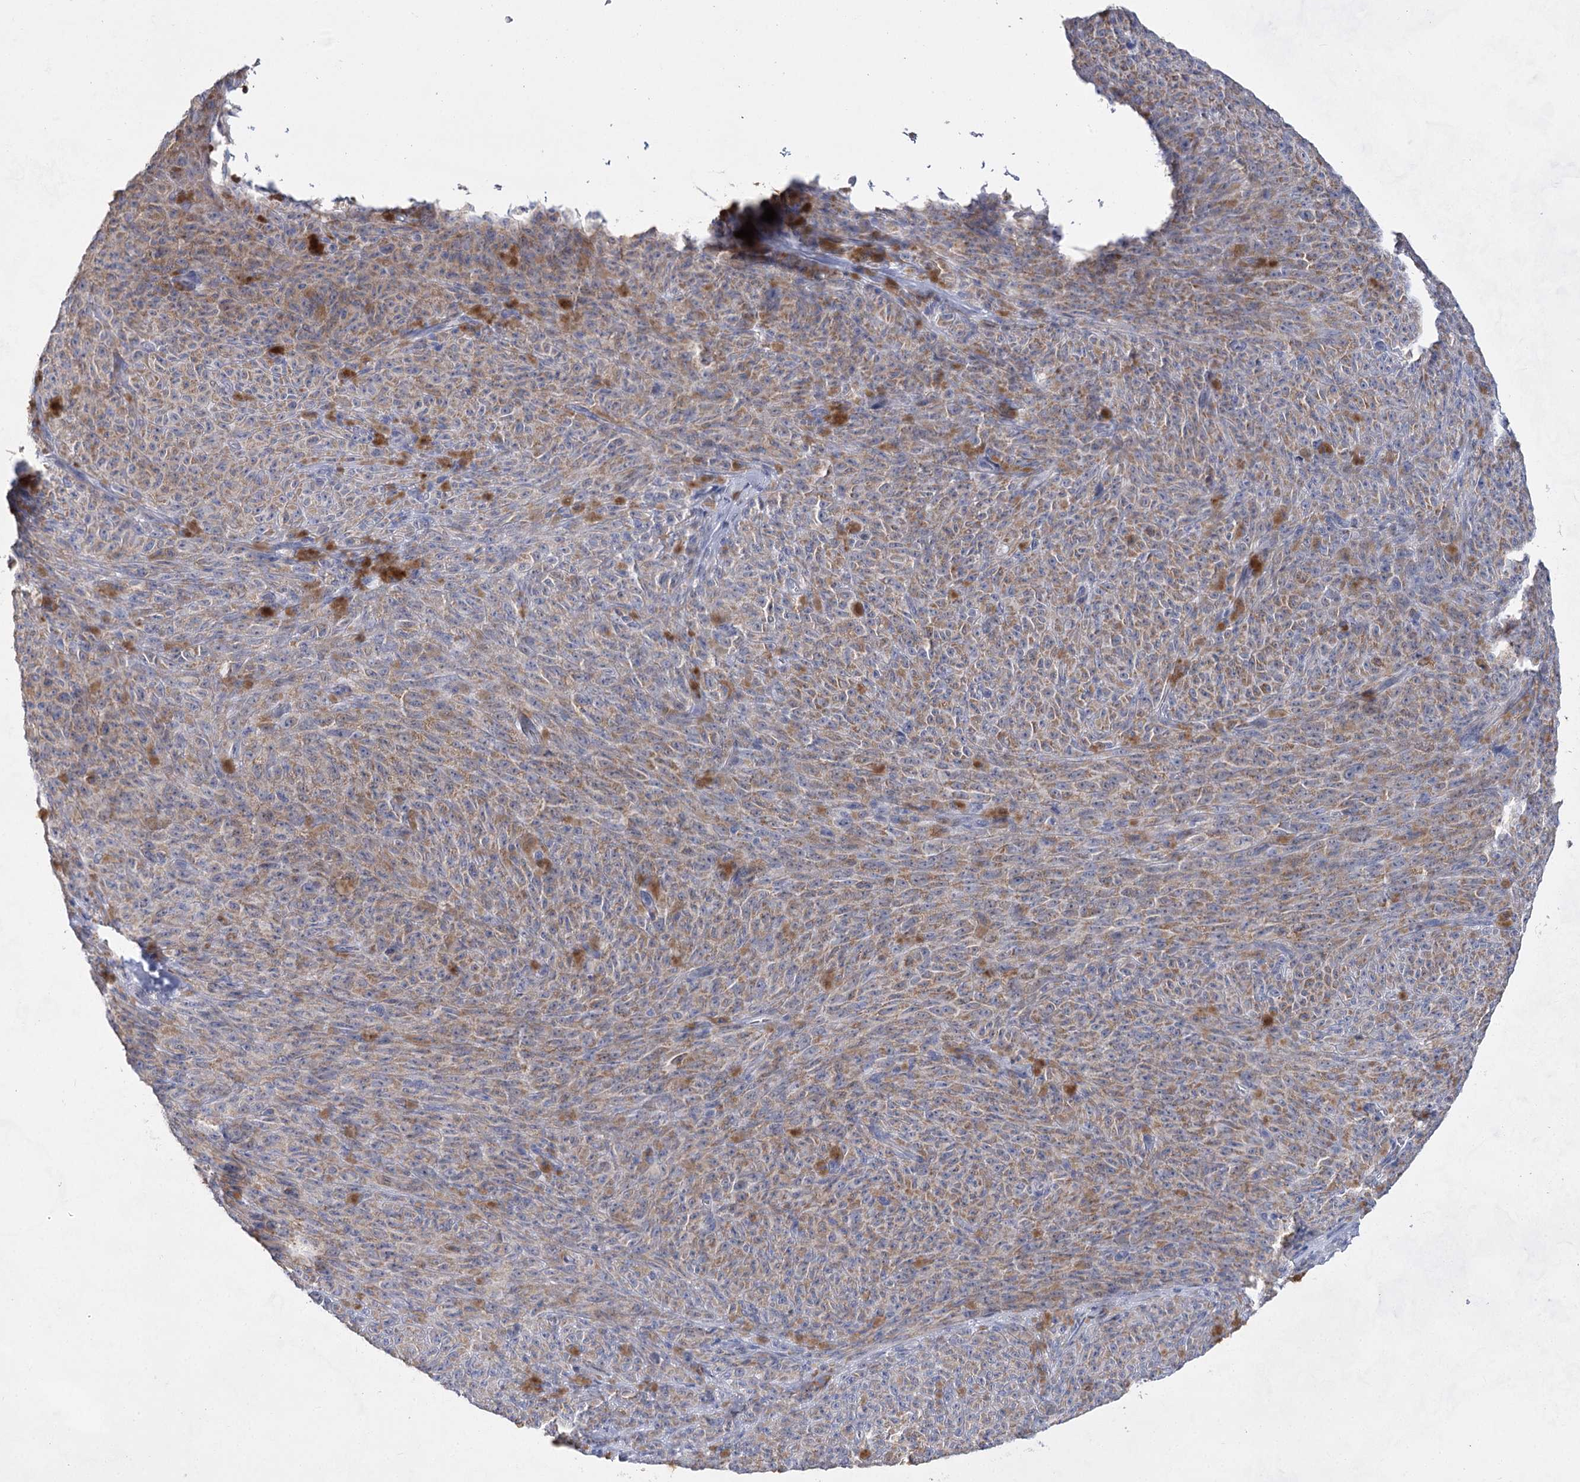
{"staining": {"intensity": "weak", "quantity": ">75%", "location": "cytoplasmic/membranous"}, "tissue": "melanoma", "cell_type": "Tumor cells", "image_type": "cancer", "snomed": [{"axis": "morphology", "description": "Malignant melanoma, NOS"}, {"axis": "topography", "description": "Skin"}], "caption": "This is an image of immunohistochemistry (IHC) staining of malignant melanoma, which shows weak expression in the cytoplasmic/membranous of tumor cells.", "gene": "BPHL", "patient": {"sex": "female", "age": 82}}